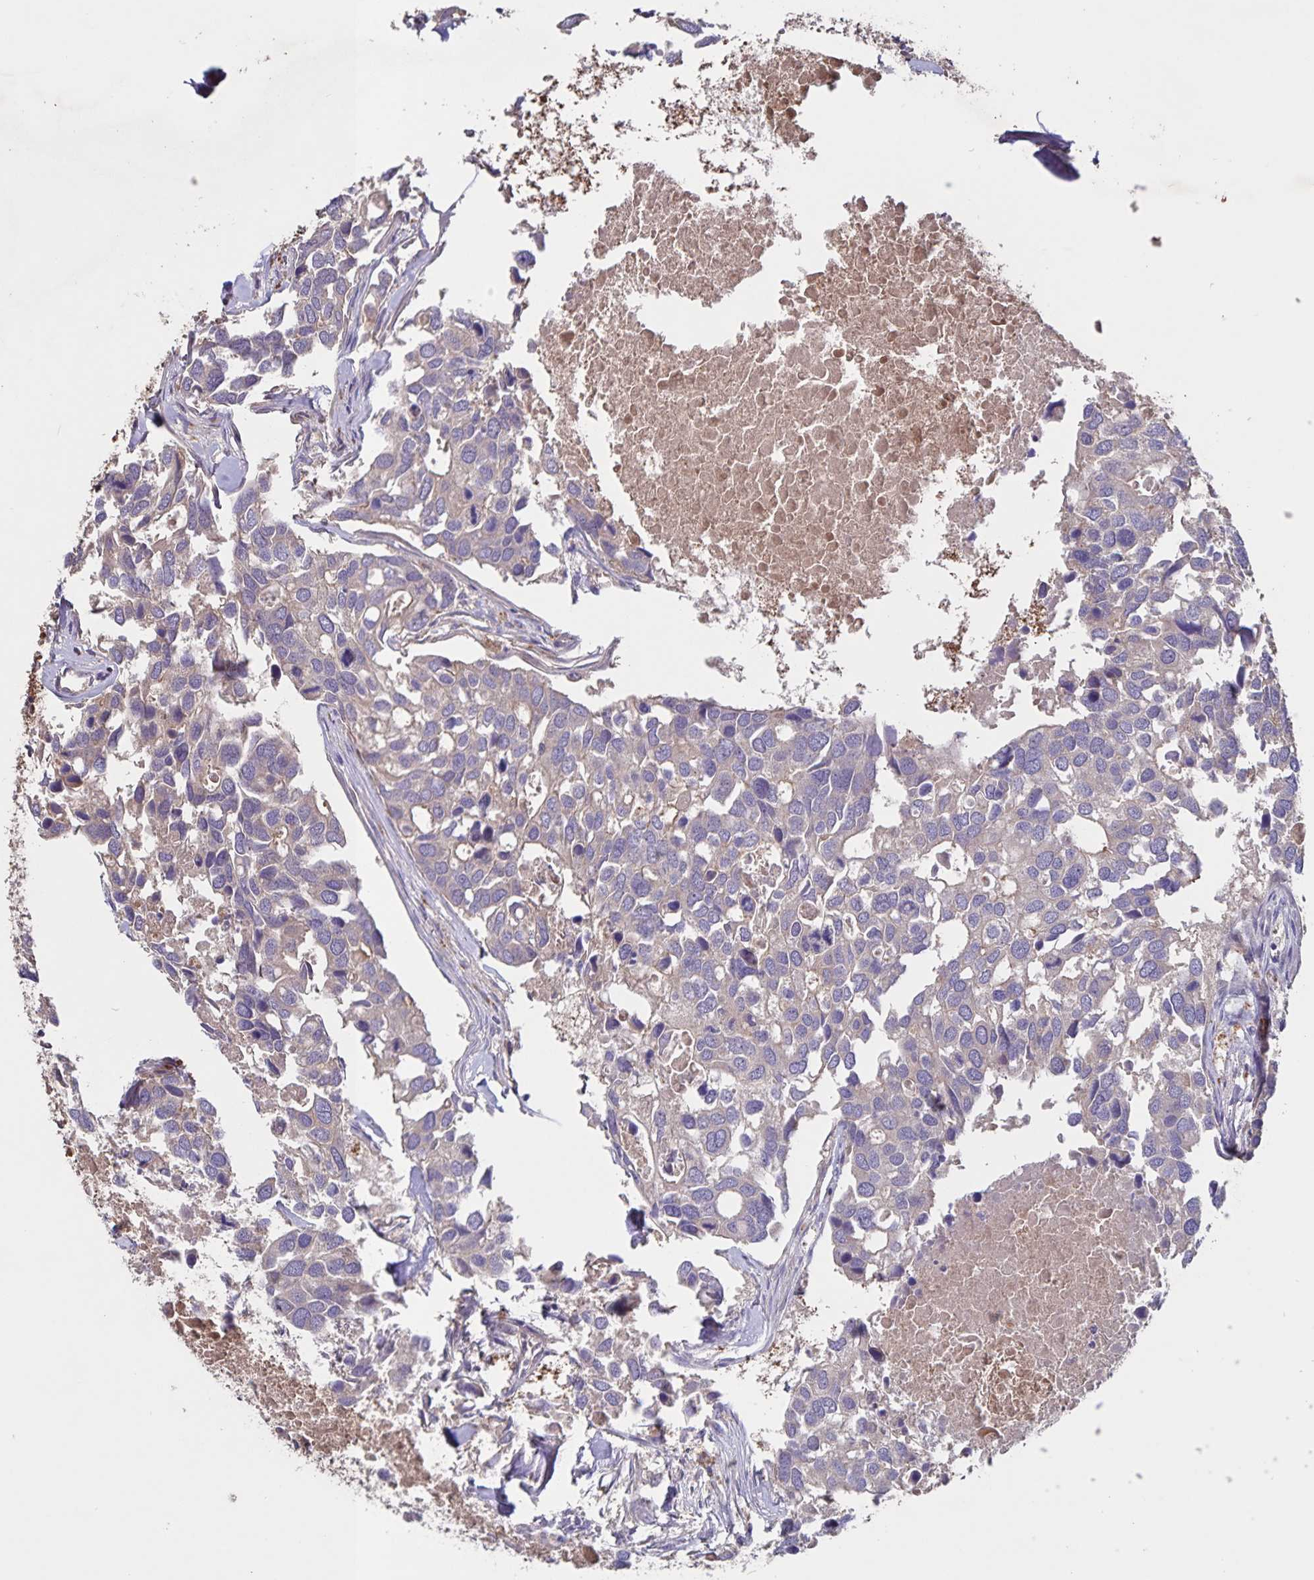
{"staining": {"intensity": "negative", "quantity": "none", "location": "none"}, "tissue": "breast cancer", "cell_type": "Tumor cells", "image_type": "cancer", "snomed": [{"axis": "morphology", "description": "Duct carcinoma"}, {"axis": "topography", "description": "Breast"}], "caption": "Breast cancer (intraductal carcinoma) stained for a protein using immunohistochemistry (IHC) reveals no staining tumor cells.", "gene": "FBXL16", "patient": {"sex": "female", "age": 83}}